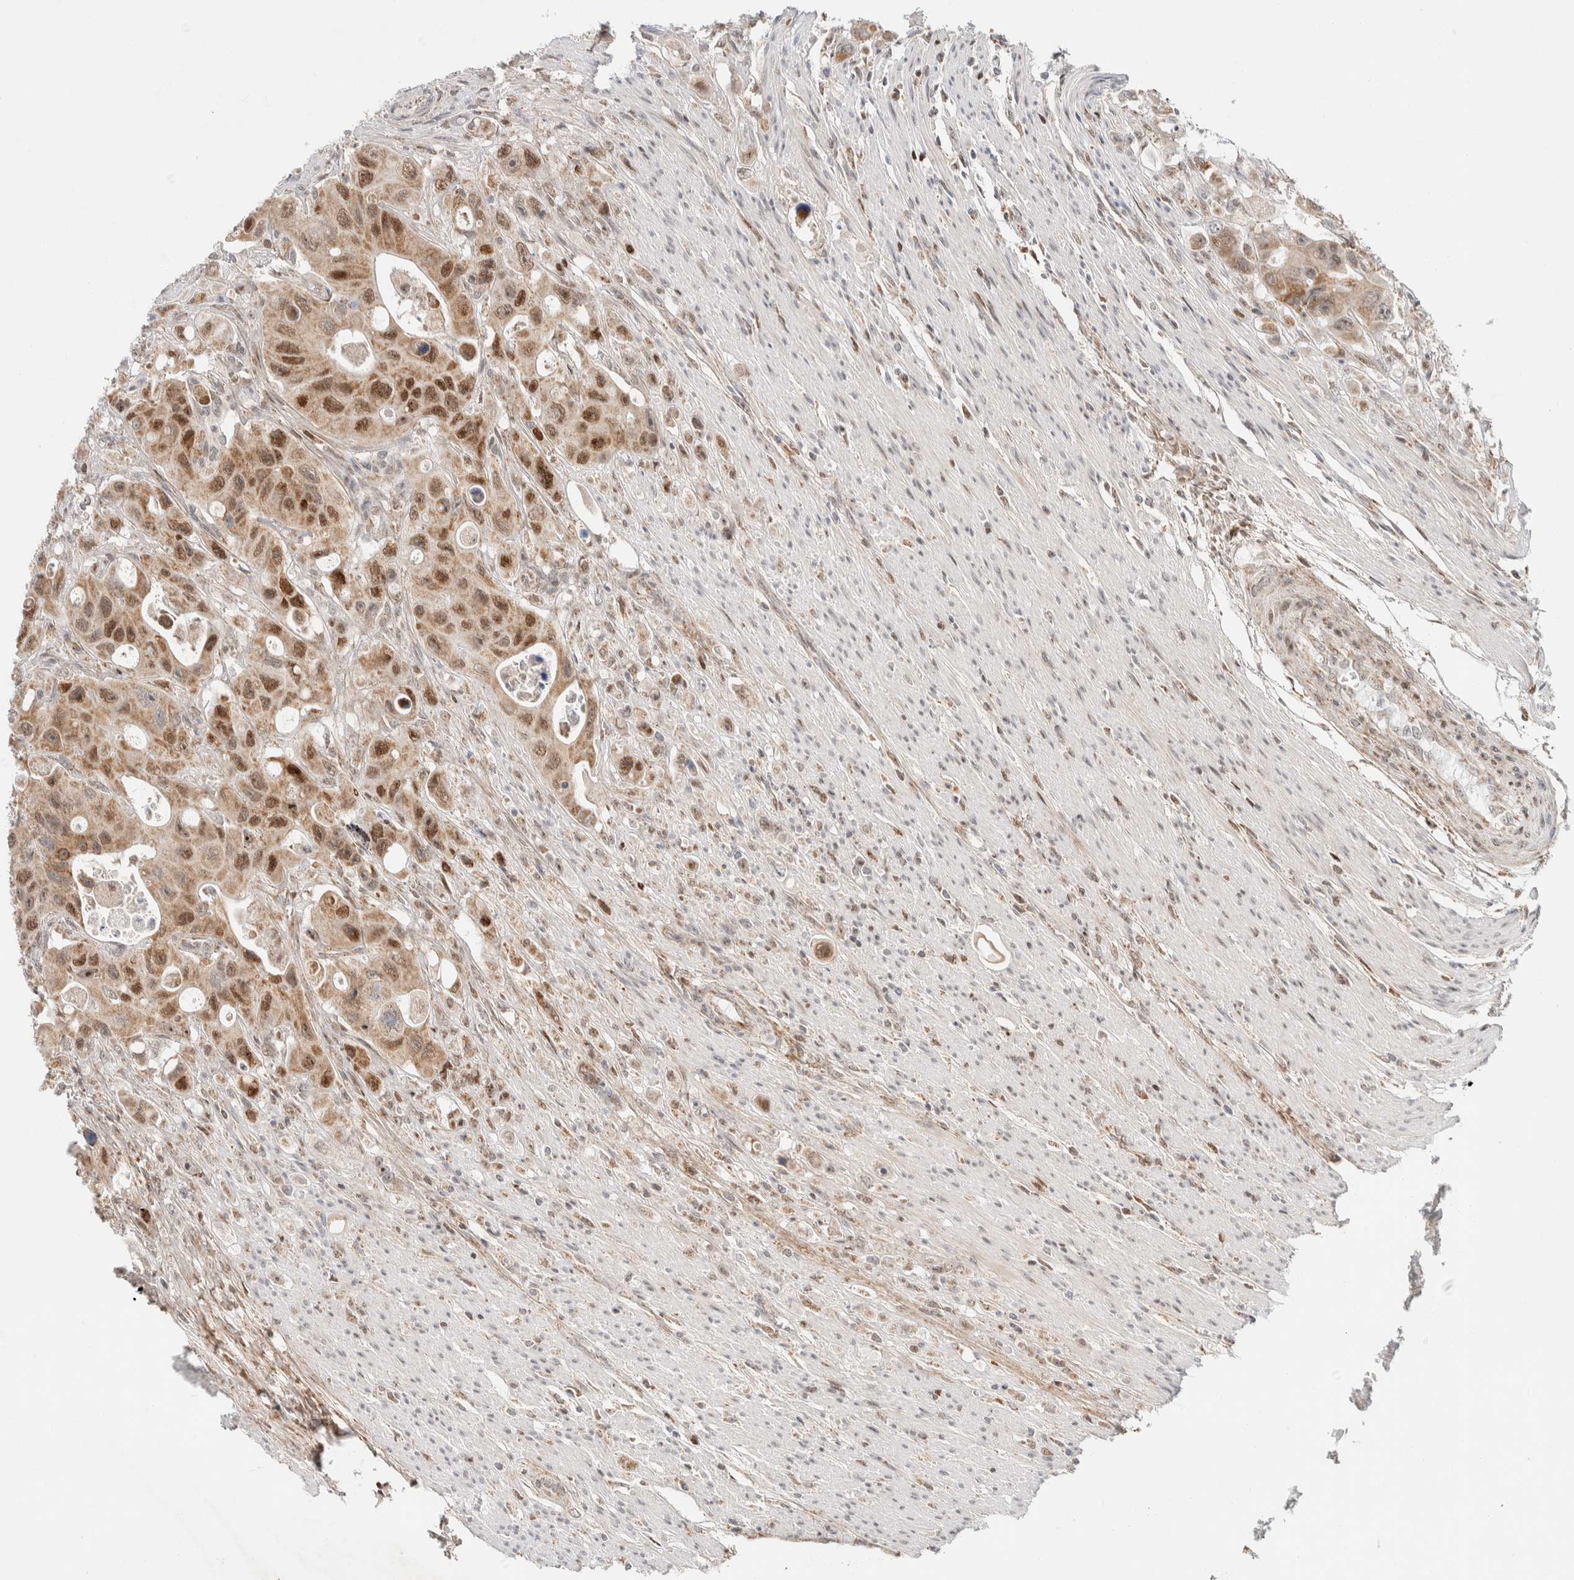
{"staining": {"intensity": "moderate", "quantity": ">75%", "location": "cytoplasmic/membranous,nuclear"}, "tissue": "colorectal cancer", "cell_type": "Tumor cells", "image_type": "cancer", "snomed": [{"axis": "morphology", "description": "Adenocarcinoma, NOS"}, {"axis": "topography", "description": "Colon"}], "caption": "Protein expression analysis of colorectal adenocarcinoma reveals moderate cytoplasmic/membranous and nuclear expression in about >75% of tumor cells.", "gene": "TSPAN32", "patient": {"sex": "female", "age": 46}}